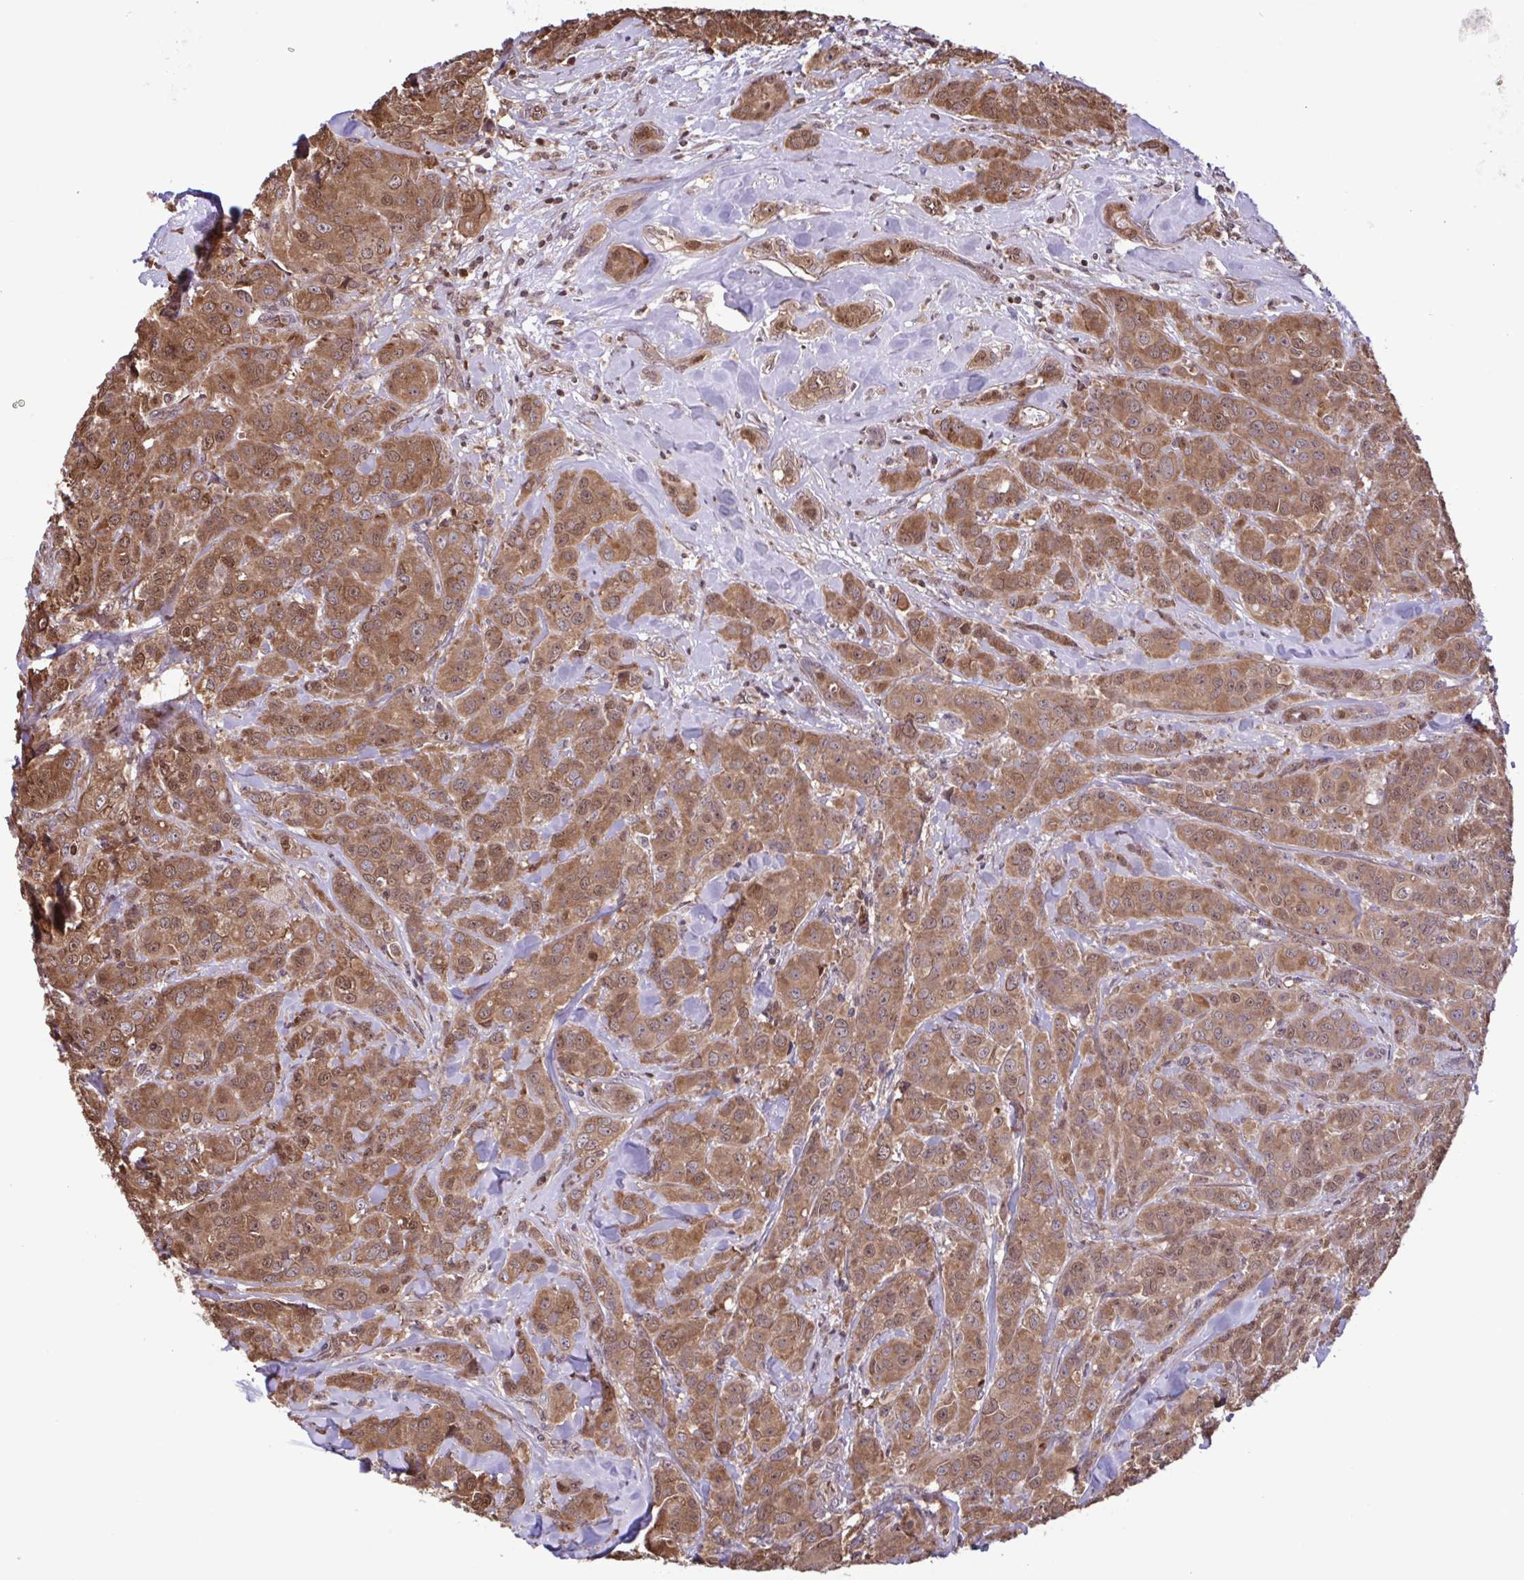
{"staining": {"intensity": "moderate", "quantity": ">75%", "location": "cytoplasmic/membranous,nuclear"}, "tissue": "breast cancer", "cell_type": "Tumor cells", "image_type": "cancer", "snomed": [{"axis": "morphology", "description": "Normal tissue, NOS"}, {"axis": "morphology", "description": "Duct carcinoma"}, {"axis": "topography", "description": "Breast"}], "caption": "Immunohistochemical staining of human breast cancer (infiltrating ductal carcinoma) reveals medium levels of moderate cytoplasmic/membranous and nuclear protein expression in approximately >75% of tumor cells.", "gene": "SEC63", "patient": {"sex": "female", "age": 43}}